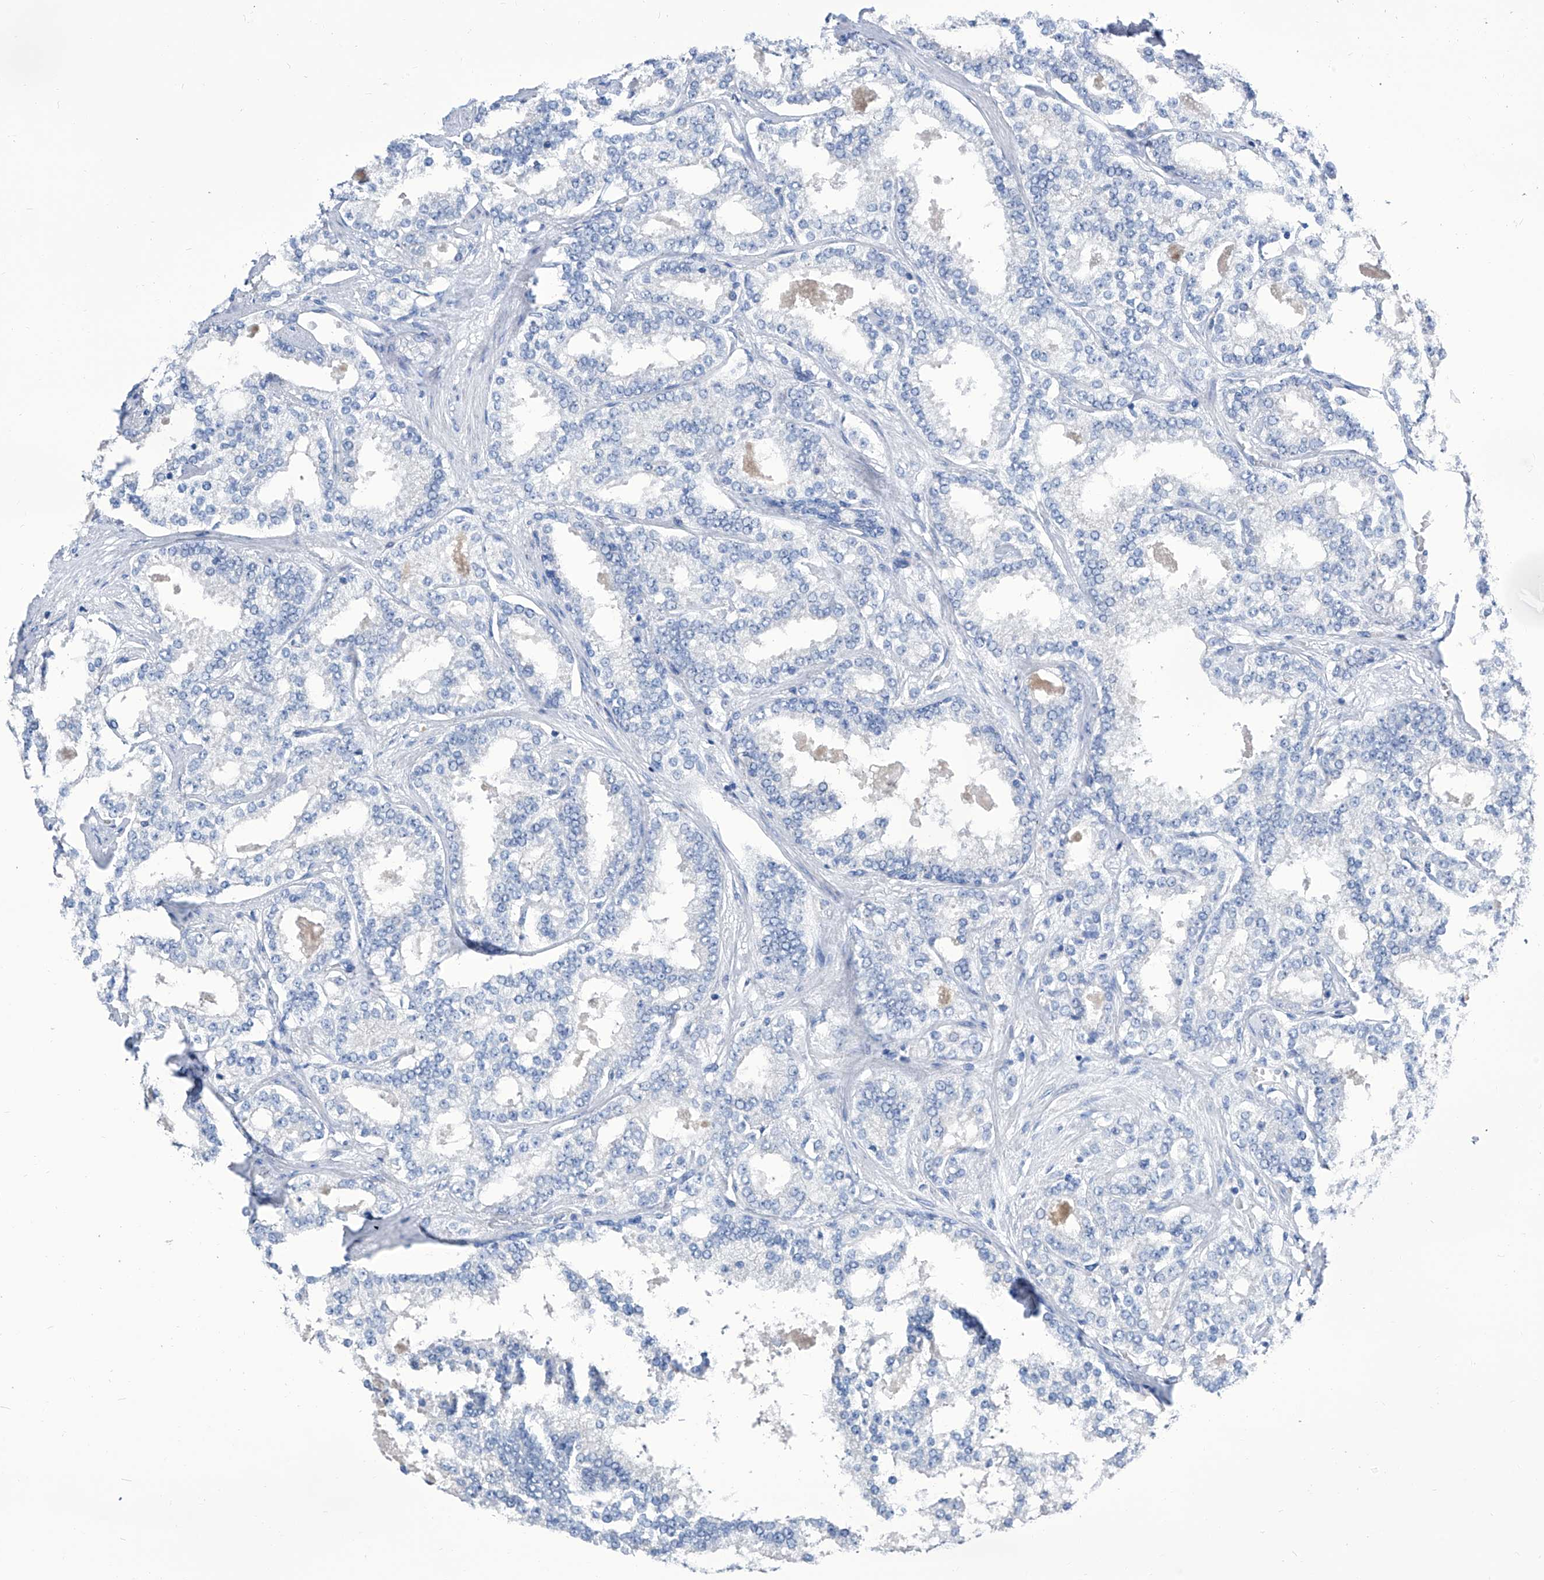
{"staining": {"intensity": "negative", "quantity": "none", "location": "none"}, "tissue": "prostate cancer", "cell_type": "Tumor cells", "image_type": "cancer", "snomed": [{"axis": "morphology", "description": "Normal tissue, NOS"}, {"axis": "morphology", "description": "Adenocarcinoma, High grade"}, {"axis": "topography", "description": "Prostate"}], "caption": "This is an immunohistochemistry image of human prostate adenocarcinoma (high-grade). There is no positivity in tumor cells.", "gene": "IMPA2", "patient": {"sex": "male", "age": 83}}